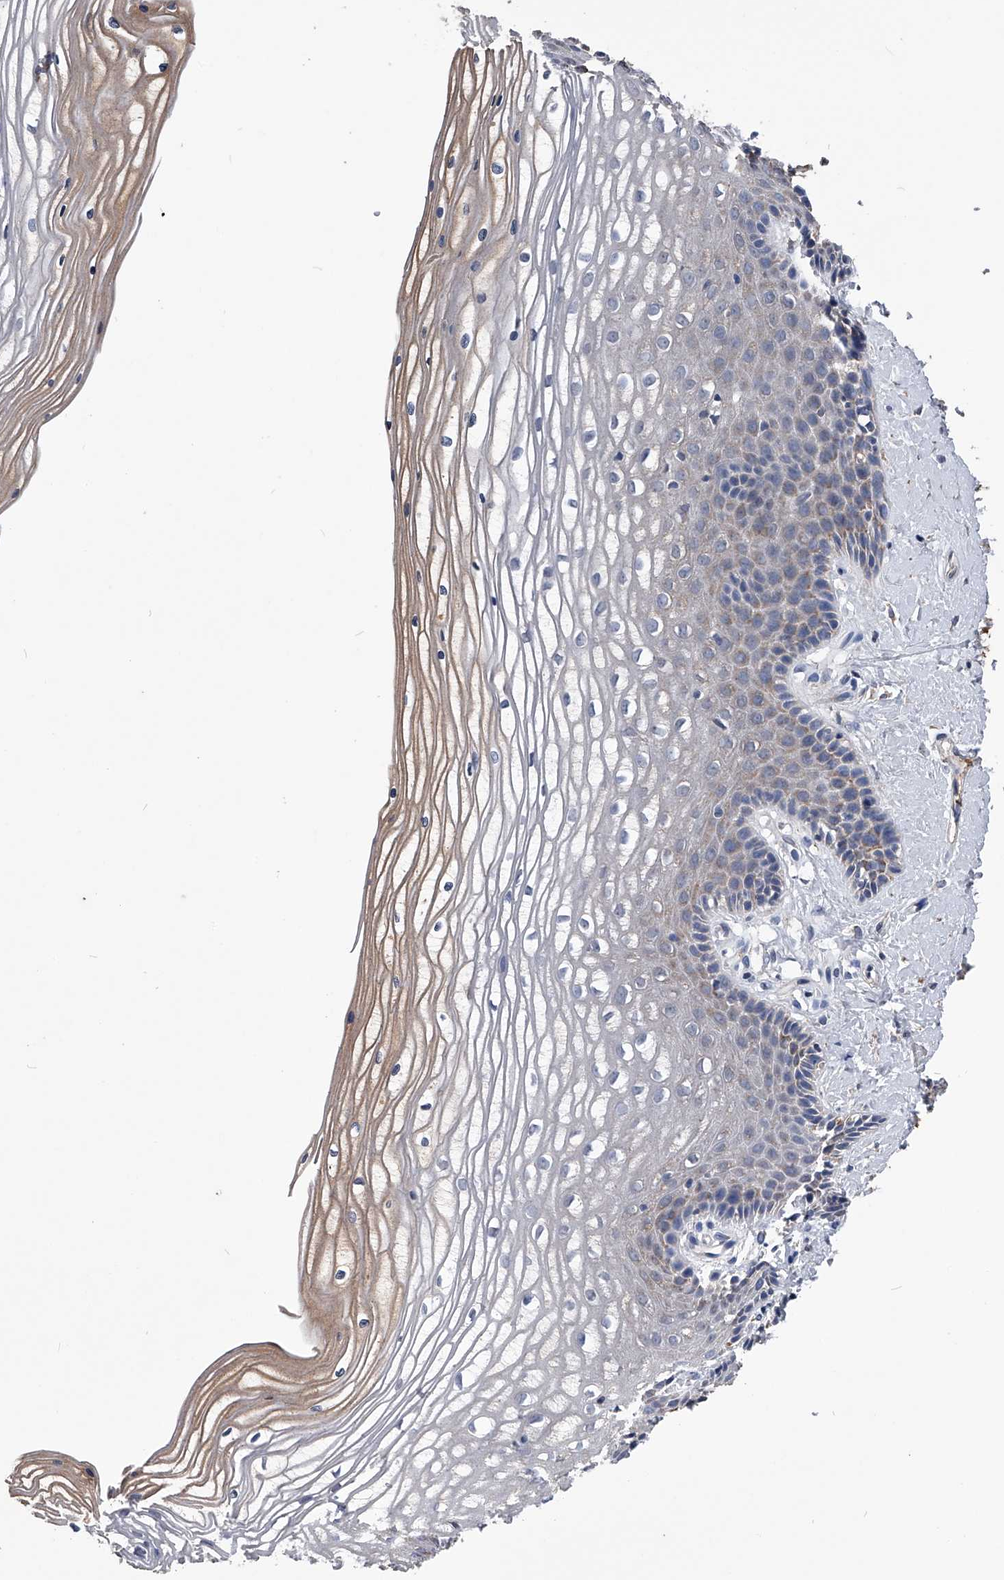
{"staining": {"intensity": "weak", "quantity": "25%-75%", "location": "cytoplasmic/membranous"}, "tissue": "vagina", "cell_type": "Squamous epithelial cells", "image_type": "normal", "snomed": [{"axis": "morphology", "description": "Normal tissue, NOS"}, {"axis": "topography", "description": "Vagina"}, {"axis": "topography", "description": "Cervix"}], "caption": "IHC photomicrograph of benign vagina stained for a protein (brown), which demonstrates low levels of weak cytoplasmic/membranous positivity in approximately 25%-75% of squamous epithelial cells.", "gene": "OAT", "patient": {"sex": "female", "age": 40}}